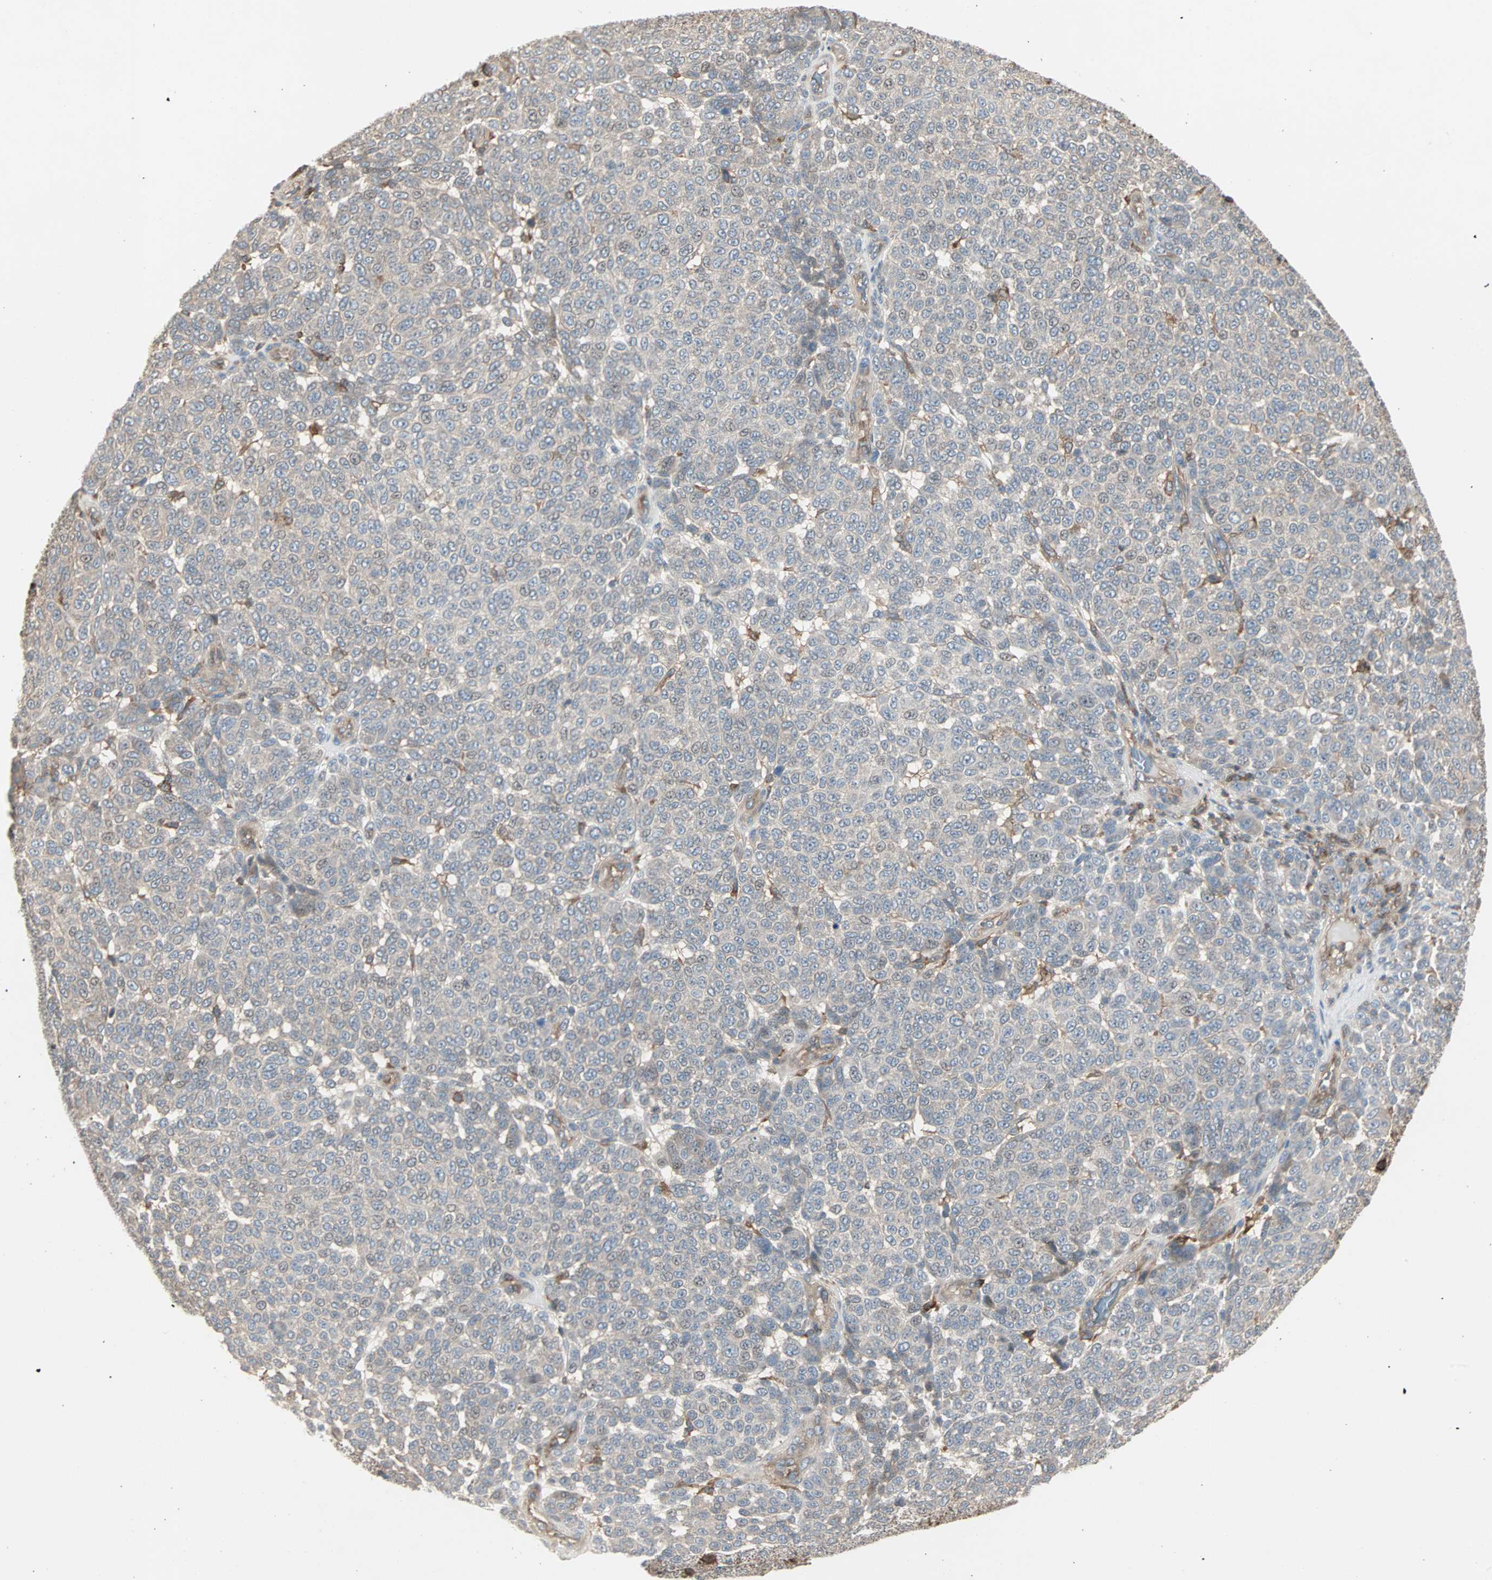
{"staining": {"intensity": "weak", "quantity": "<25%", "location": "cytoplasmic/membranous"}, "tissue": "melanoma", "cell_type": "Tumor cells", "image_type": "cancer", "snomed": [{"axis": "morphology", "description": "Malignant melanoma, NOS"}, {"axis": "topography", "description": "Skin"}], "caption": "Protein analysis of melanoma reveals no significant staining in tumor cells.", "gene": "GNAI2", "patient": {"sex": "male", "age": 59}}